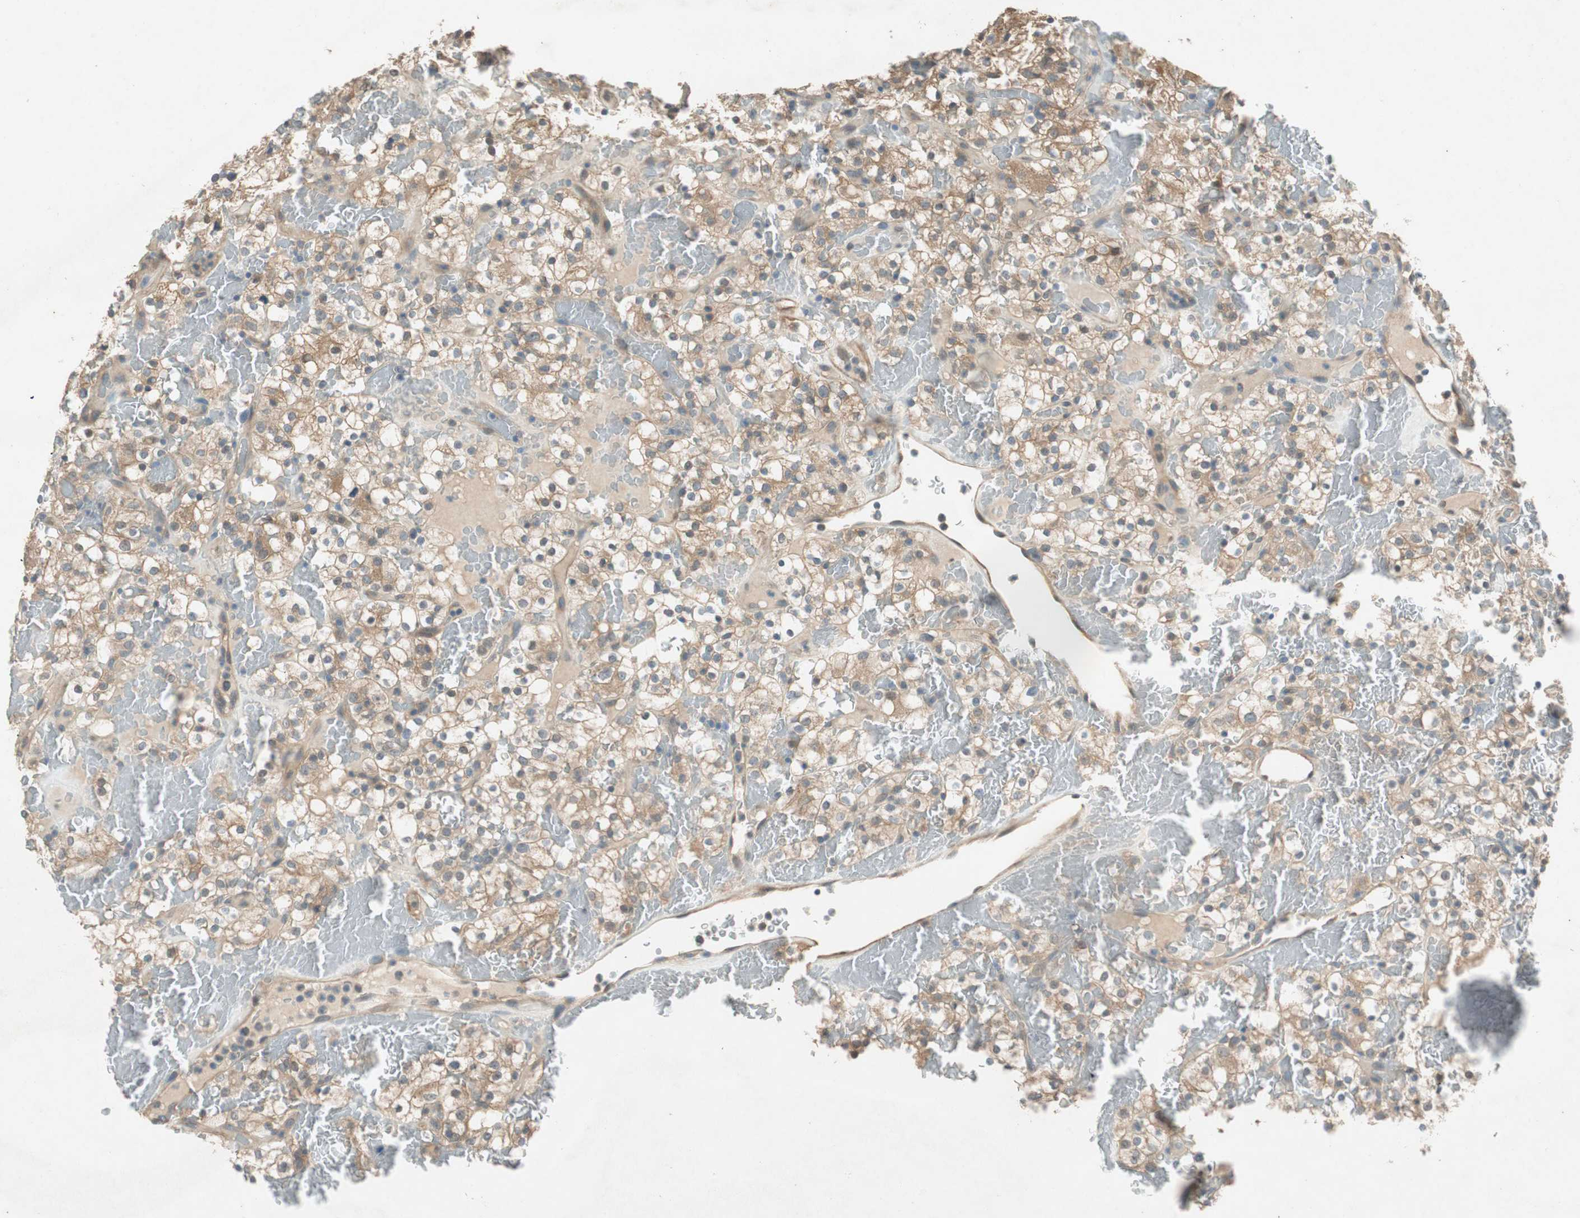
{"staining": {"intensity": "moderate", "quantity": ">75%", "location": "cytoplasmic/membranous"}, "tissue": "renal cancer", "cell_type": "Tumor cells", "image_type": "cancer", "snomed": [{"axis": "morphology", "description": "Normal tissue, NOS"}, {"axis": "morphology", "description": "Adenocarcinoma, NOS"}, {"axis": "topography", "description": "Kidney"}], "caption": "A high-resolution photomicrograph shows IHC staining of adenocarcinoma (renal), which exhibits moderate cytoplasmic/membranous staining in about >75% of tumor cells.", "gene": "NCLN", "patient": {"sex": "female", "age": 72}}